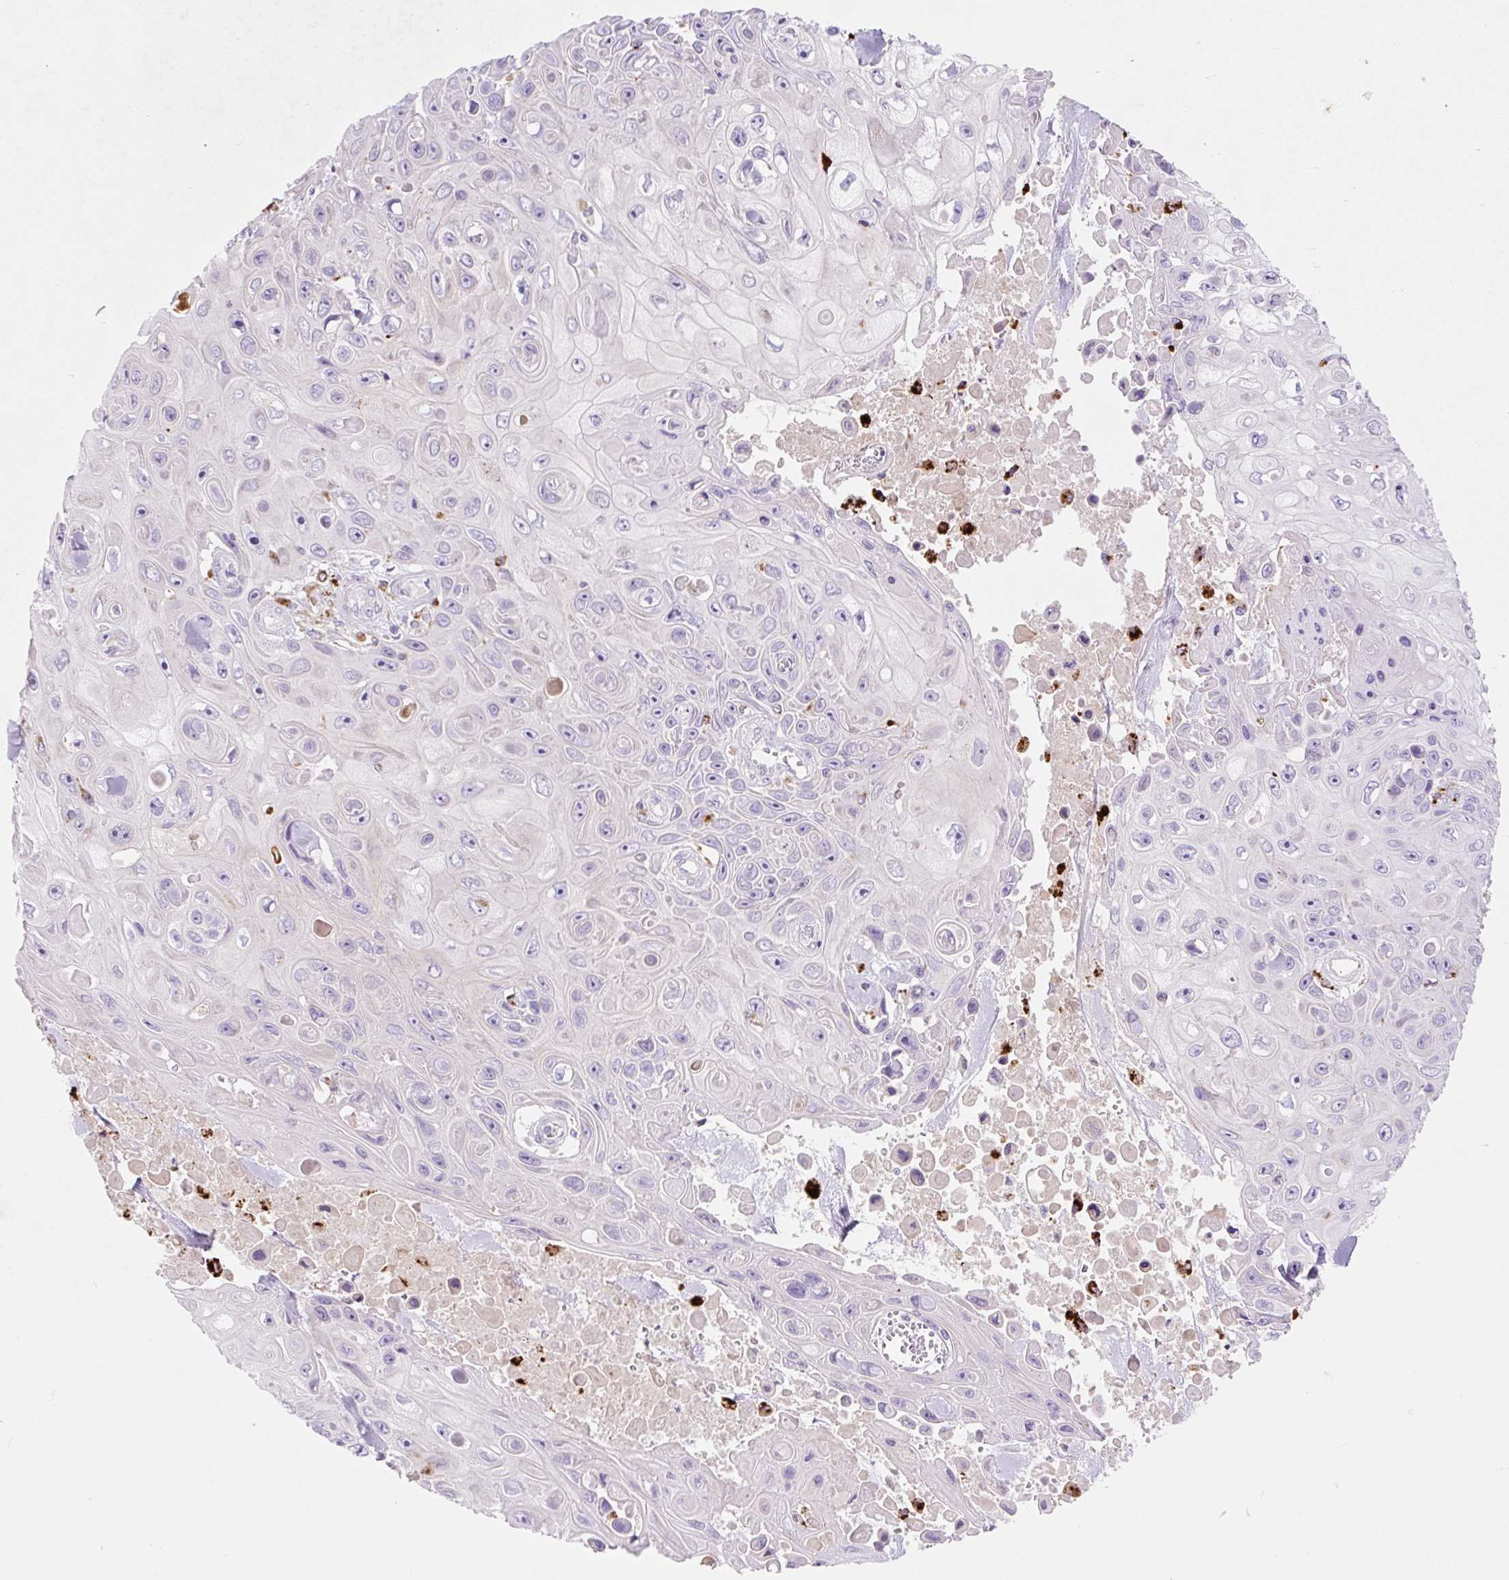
{"staining": {"intensity": "negative", "quantity": "none", "location": "none"}, "tissue": "skin cancer", "cell_type": "Tumor cells", "image_type": "cancer", "snomed": [{"axis": "morphology", "description": "Squamous cell carcinoma, NOS"}, {"axis": "topography", "description": "Skin"}], "caption": "The histopathology image reveals no staining of tumor cells in squamous cell carcinoma (skin). (DAB (3,3'-diaminobenzidine) immunohistochemistry (IHC) with hematoxylin counter stain).", "gene": "HEXA", "patient": {"sex": "male", "age": 82}}